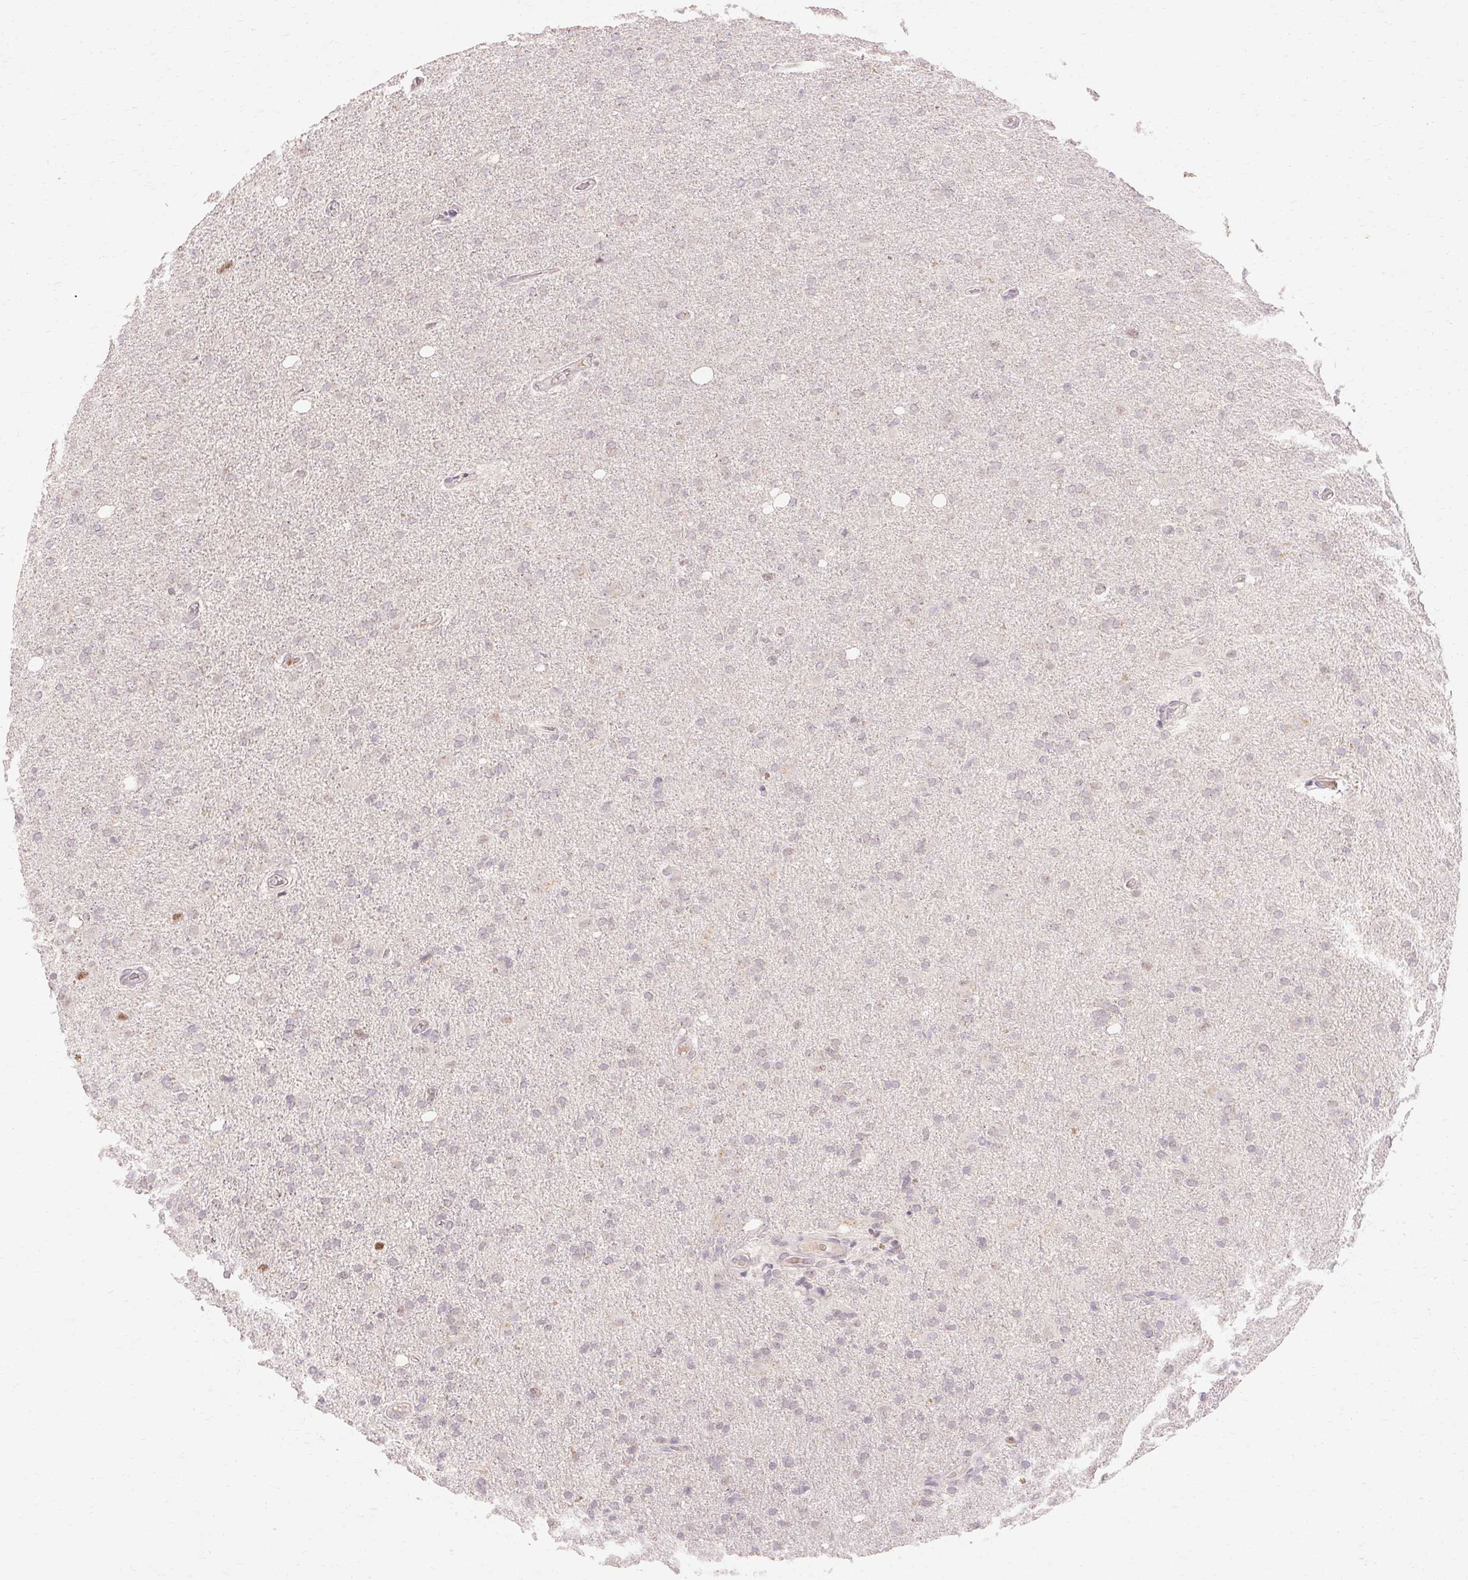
{"staining": {"intensity": "negative", "quantity": "none", "location": "none"}, "tissue": "glioma", "cell_type": "Tumor cells", "image_type": "cancer", "snomed": [{"axis": "morphology", "description": "Glioma, malignant, High grade"}, {"axis": "topography", "description": "Cerebral cortex"}], "caption": "This is a histopathology image of IHC staining of malignant glioma (high-grade), which shows no expression in tumor cells.", "gene": "SKP2", "patient": {"sex": "male", "age": 70}}